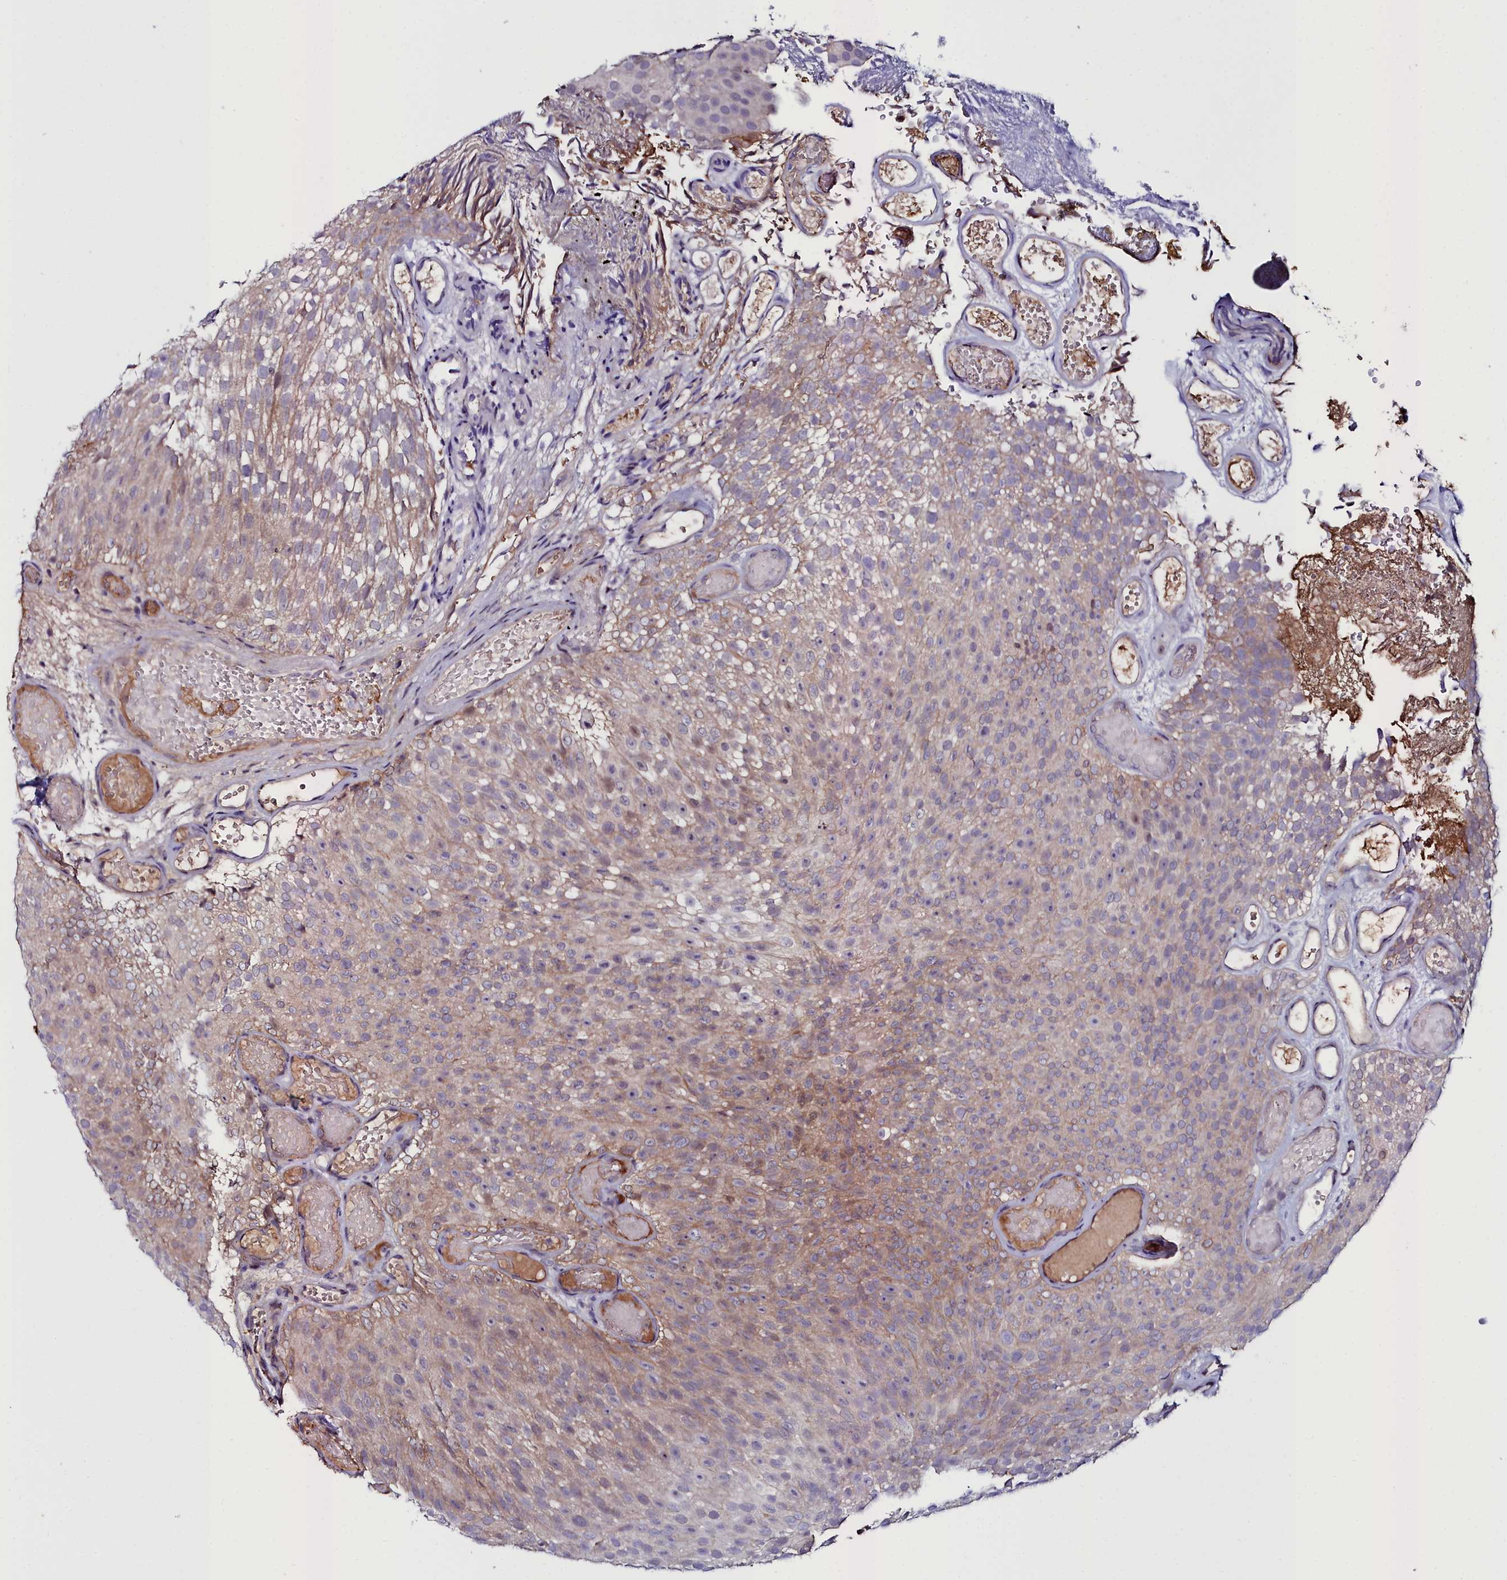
{"staining": {"intensity": "moderate", "quantity": "25%-75%", "location": "cytoplasmic/membranous,nuclear"}, "tissue": "urothelial cancer", "cell_type": "Tumor cells", "image_type": "cancer", "snomed": [{"axis": "morphology", "description": "Urothelial carcinoma, Low grade"}, {"axis": "topography", "description": "Urinary bladder"}], "caption": "Tumor cells demonstrate medium levels of moderate cytoplasmic/membranous and nuclear positivity in approximately 25%-75% of cells in human urothelial cancer. The staining was performed using DAB to visualize the protein expression in brown, while the nuclei were stained in blue with hematoxylin (Magnification: 20x).", "gene": "KCTD18", "patient": {"sex": "male", "age": 78}}